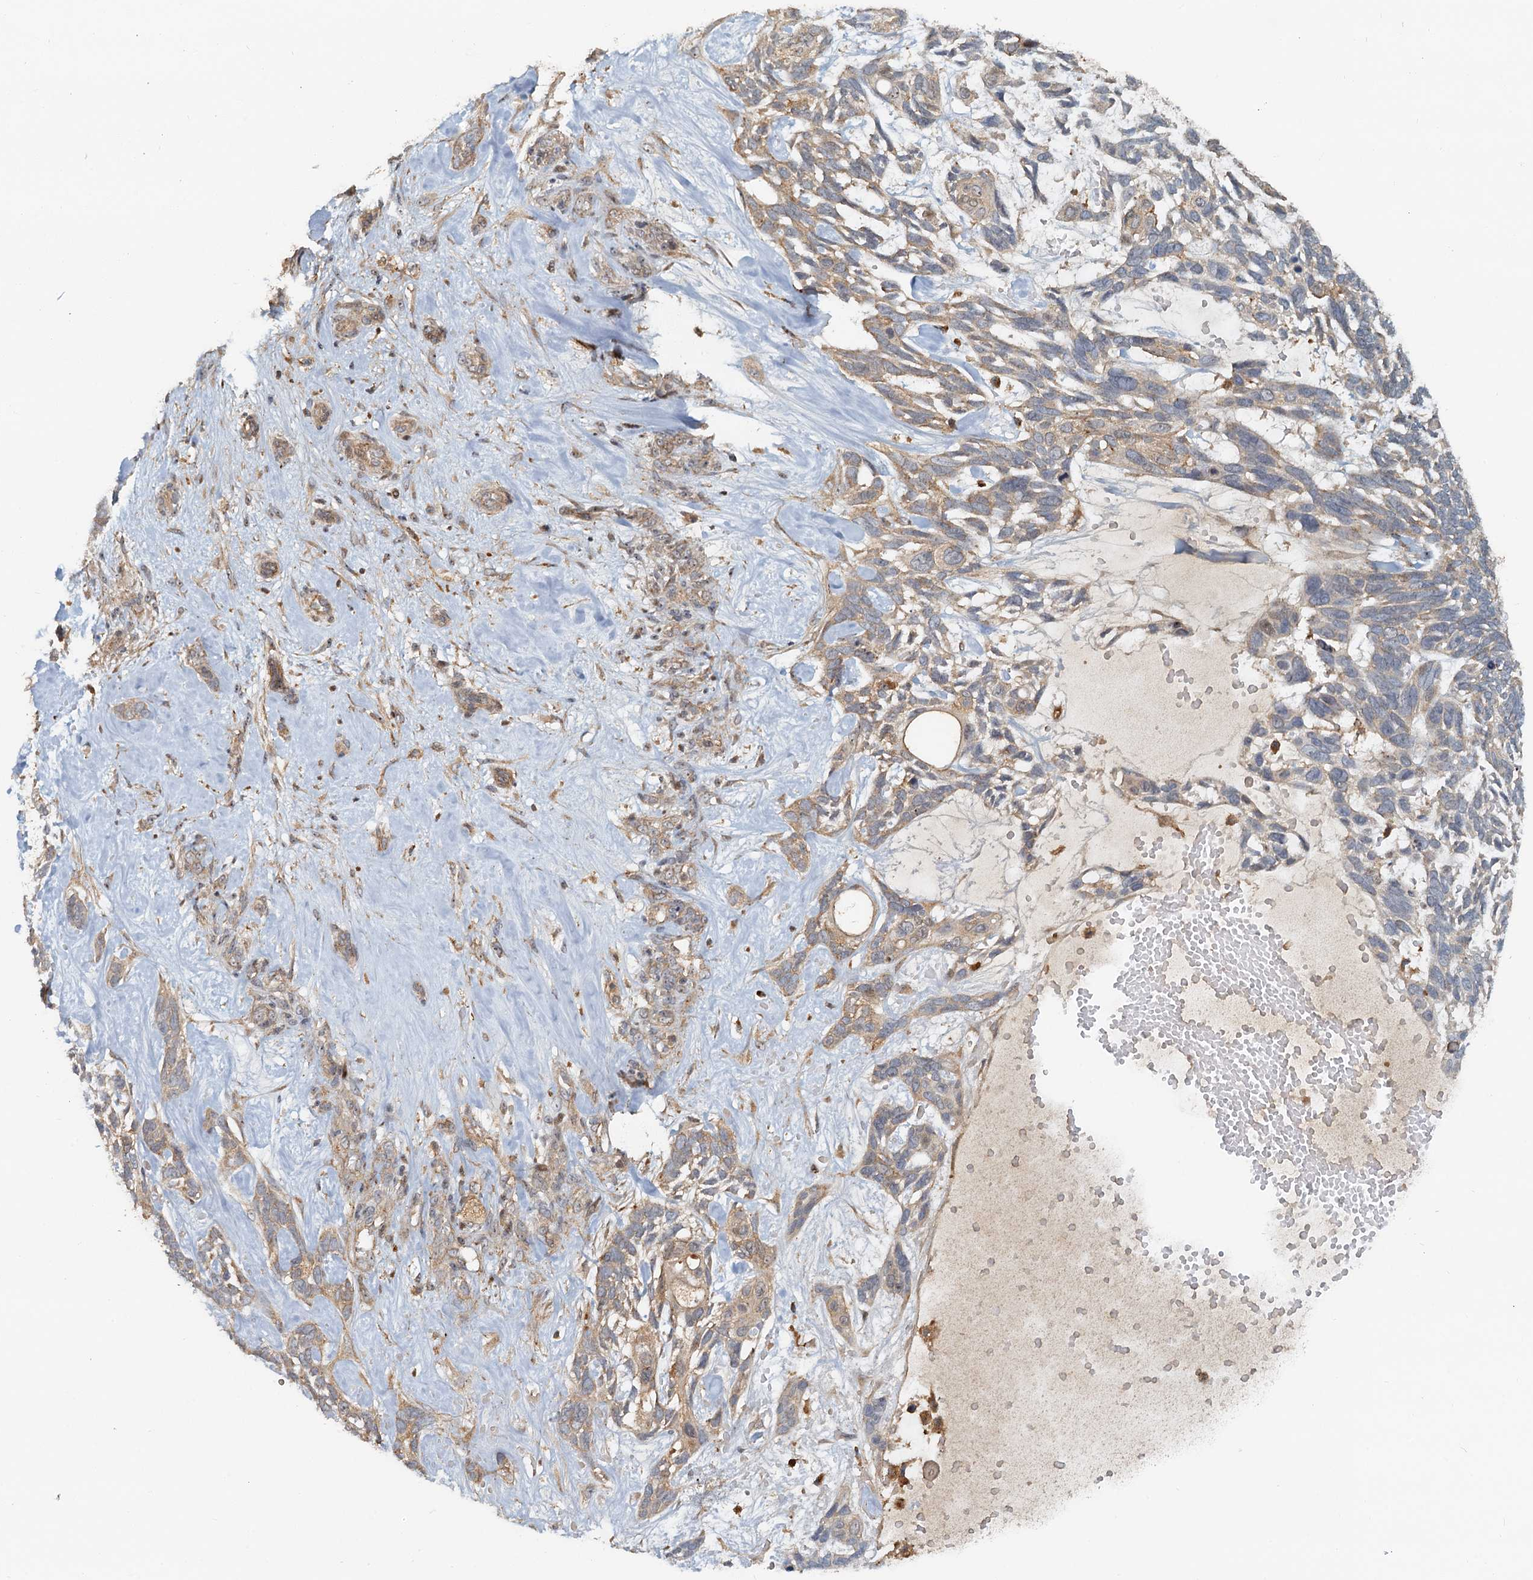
{"staining": {"intensity": "weak", "quantity": ">75%", "location": "cytoplasmic/membranous"}, "tissue": "skin cancer", "cell_type": "Tumor cells", "image_type": "cancer", "snomed": [{"axis": "morphology", "description": "Basal cell carcinoma"}, {"axis": "topography", "description": "Skin"}], "caption": "Immunohistochemical staining of human skin basal cell carcinoma displays low levels of weak cytoplasmic/membranous protein expression in approximately >75% of tumor cells. The protein is shown in brown color, while the nuclei are stained blue.", "gene": "TOLLIP", "patient": {"sex": "male", "age": 88}}